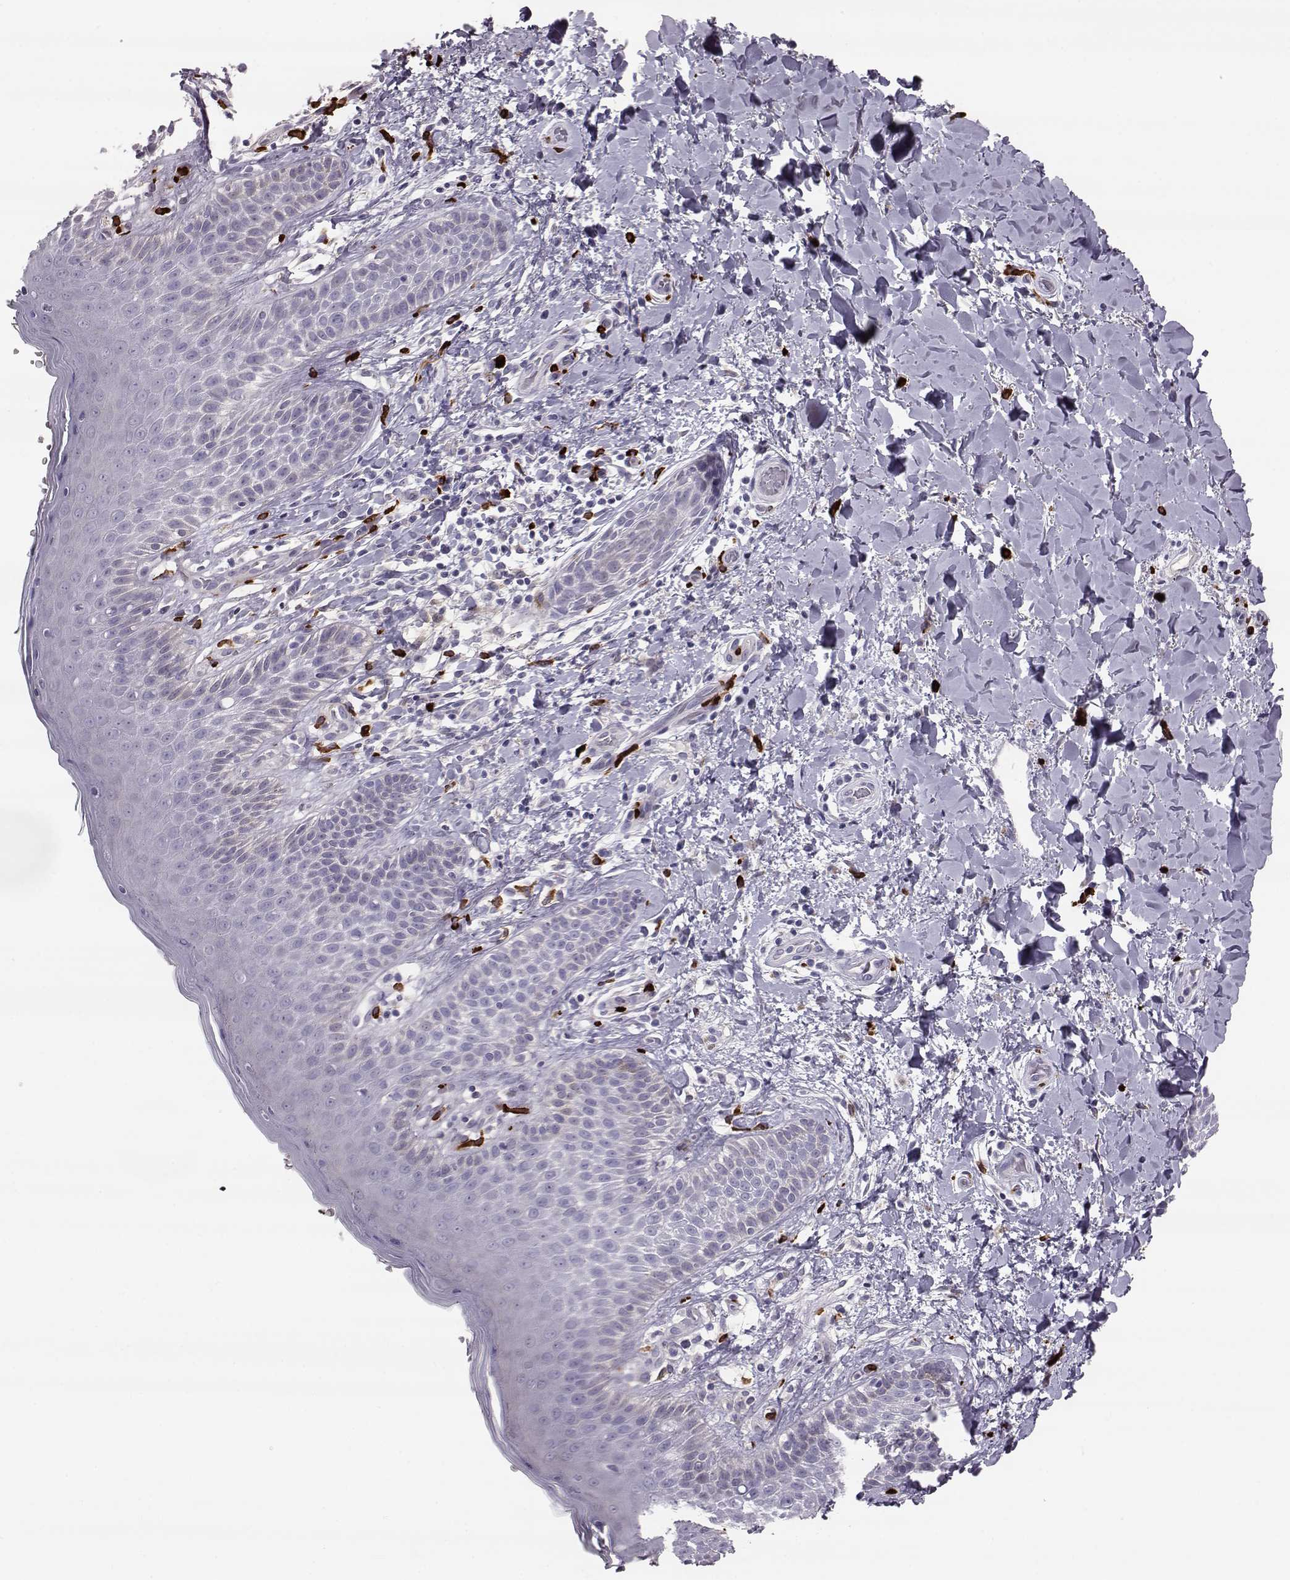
{"staining": {"intensity": "negative", "quantity": "none", "location": "none"}, "tissue": "skin", "cell_type": "Epidermal cells", "image_type": "normal", "snomed": [{"axis": "morphology", "description": "Normal tissue, NOS"}, {"axis": "topography", "description": "Anal"}], "caption": "Immunohistochemistry histopathology image of unremarkable skin: human skin stained with DAB (3,3'-diaminobenzidine) demonstrates no significant protein staining in epidermal cells.", "gene": "ADGRG5", "patient": {"sex": "male", "age": 36}}